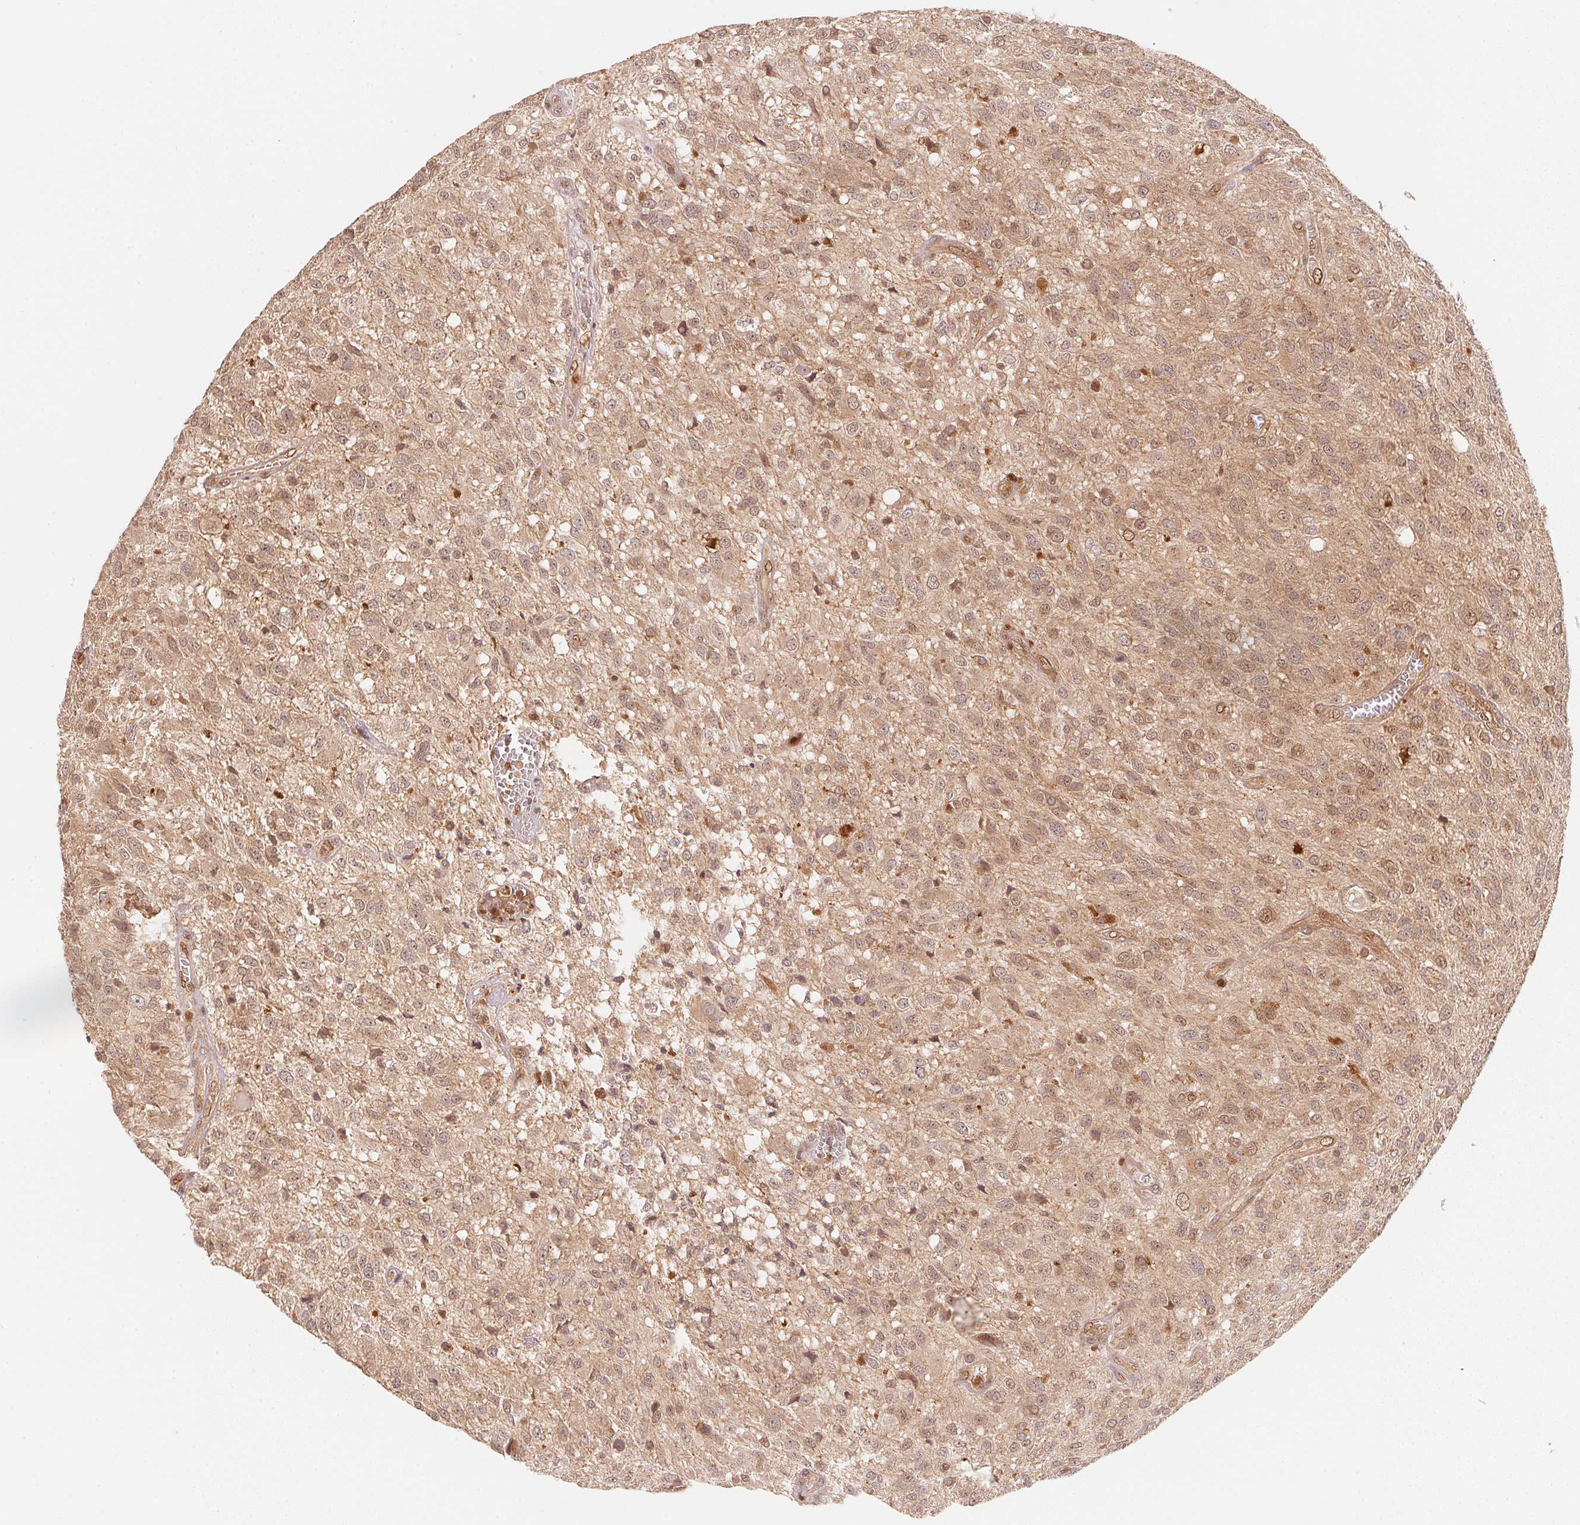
{"staining": {"intensity": "moderate", "quantity": ">75%", "location": "cytoplasmic/membranous,nuclear"}, "tissue": "glioma", "cell_type": "Tumor cells", "image_type": "cancer", "snomed": [{"axis": "morphology", "description": "Glioma, malignant, Low grade"}, {"axis": "topography", "description": "Brain"}], "caption": "The image exhibits immunohistochemical staining of malignant glioma (low-grade). There is moderate cytoplasmic/membranous and nuclear staining is identified in approximately >75% of tumor cells.", "gene": "CCDC102B", "patient": {"sex": "male", "age": 66}}